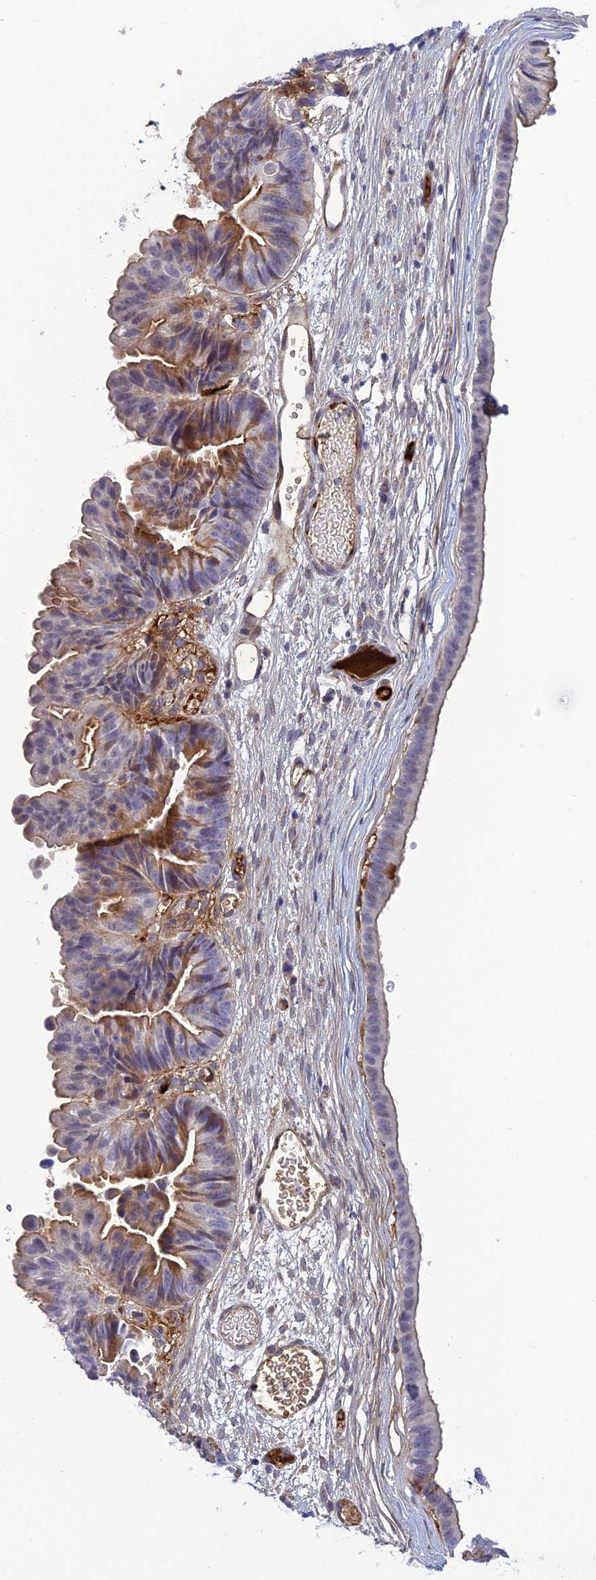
{"staining": {"intensity": "weak", "quantity": "25%-75%", "location": "cytoplasmic/membranous"}, "tissue": "ovarian cancer", "cell_type": "Tumor cells", "image_type": "cancer", "snomed": [{"axis": "morphology", "description": "Cystadenocarcinoma, mucinous, NOS"}, {"axis": "topography", "description": "Ovary"}], "caption": "Protein expression analysis of human ovarian cancer (mucinous cystadenocarcinoma) reveals weak cytoplasmic/membranous expression in approximately 25%-75% of tumor cells.", "gene": "CLEC11A", "patient": {"sex": "female", "age": 61}}